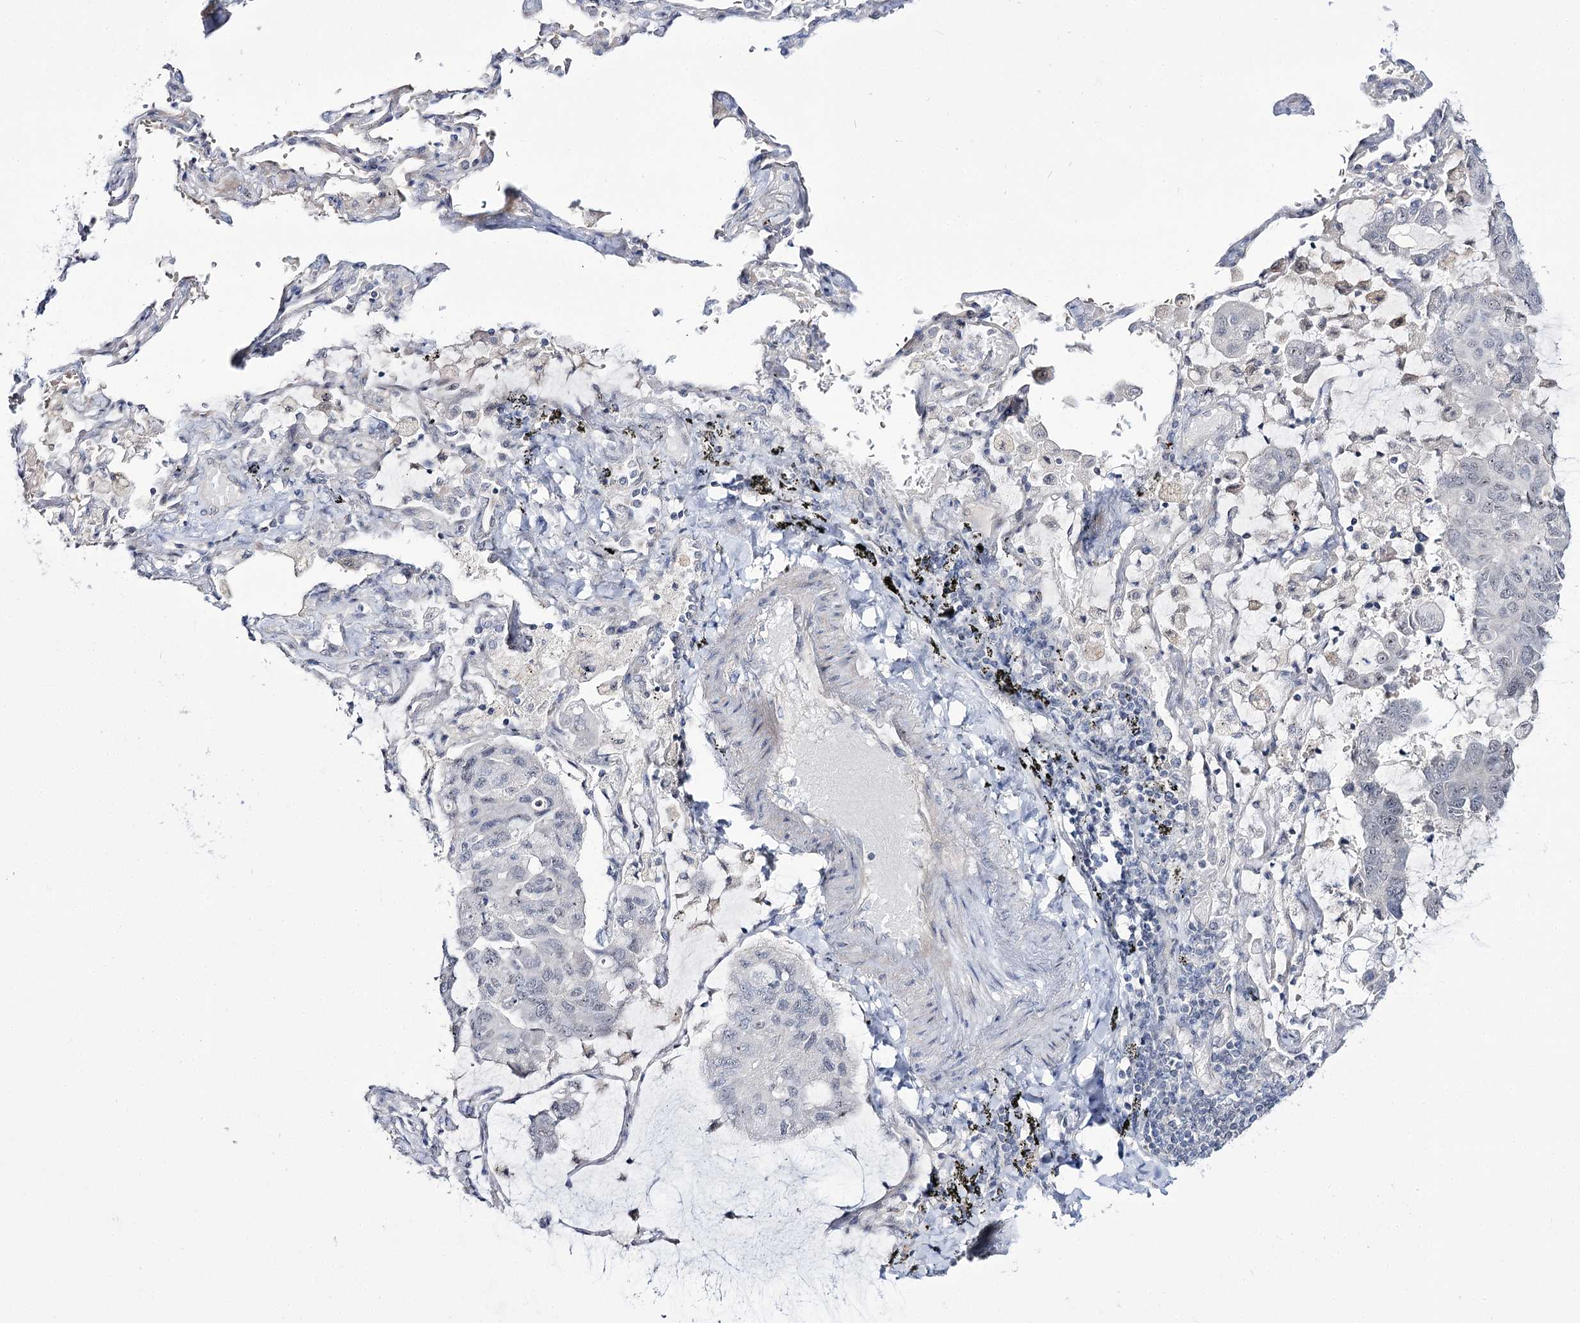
{"staining": {"intensity": "negative", "quantity": "none", "location": "none"}, "tissue": "lung cancer", "cell_type": "Tumor cells", "image_type": "cancer", "snomed": [{"axis": "morphology", "description": "Adenocarcinoma, NOS"}, {"axis": "topography", "description": "Lung"}], "caption": "IHC of human lung adenocarcinoma demonstrates no staining in tumor cells. Brightfield microscopy of immunohistochemistry stained with DAB (brown) and hematoxylin (blue), captured at high magnification.", "gene": "RRP9", "patient": {"sex": "male", "age": 64}}